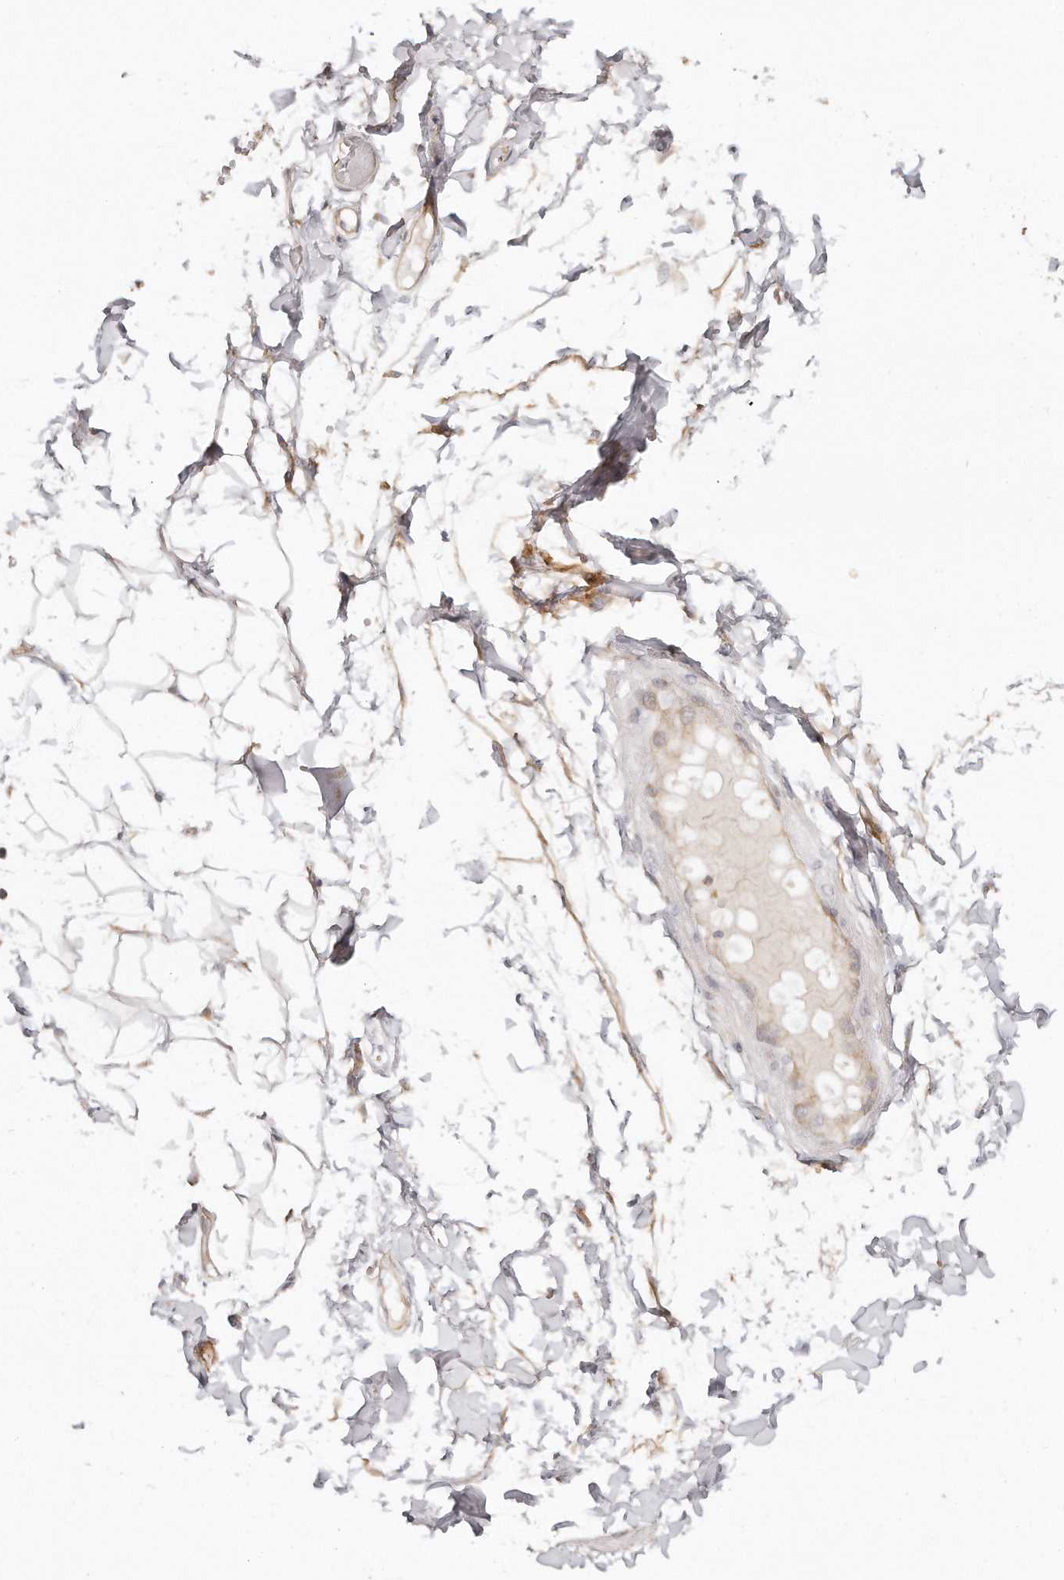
{"staining": {"intensity": "weak", "quantity": "25%-75%", "location": "cytoplasmic/membranous"}, "tissue": "adipose tissue", "cell_type": "Adipocytes", "image_type": "normal", "snomed": [{"axis": "morphology", "description": "Normal tissue, NOS"}, {"axis": "topography", "description": "Breast"}], "caption": "Benign adipose tissue exhibits weak cytoplasmic/membranous staining in approximately 25%-75% of adipocytes, visualized by immunohistochemistry.", "gene": "TTLL4", "patient": {"sex": "female", "age": 23}}